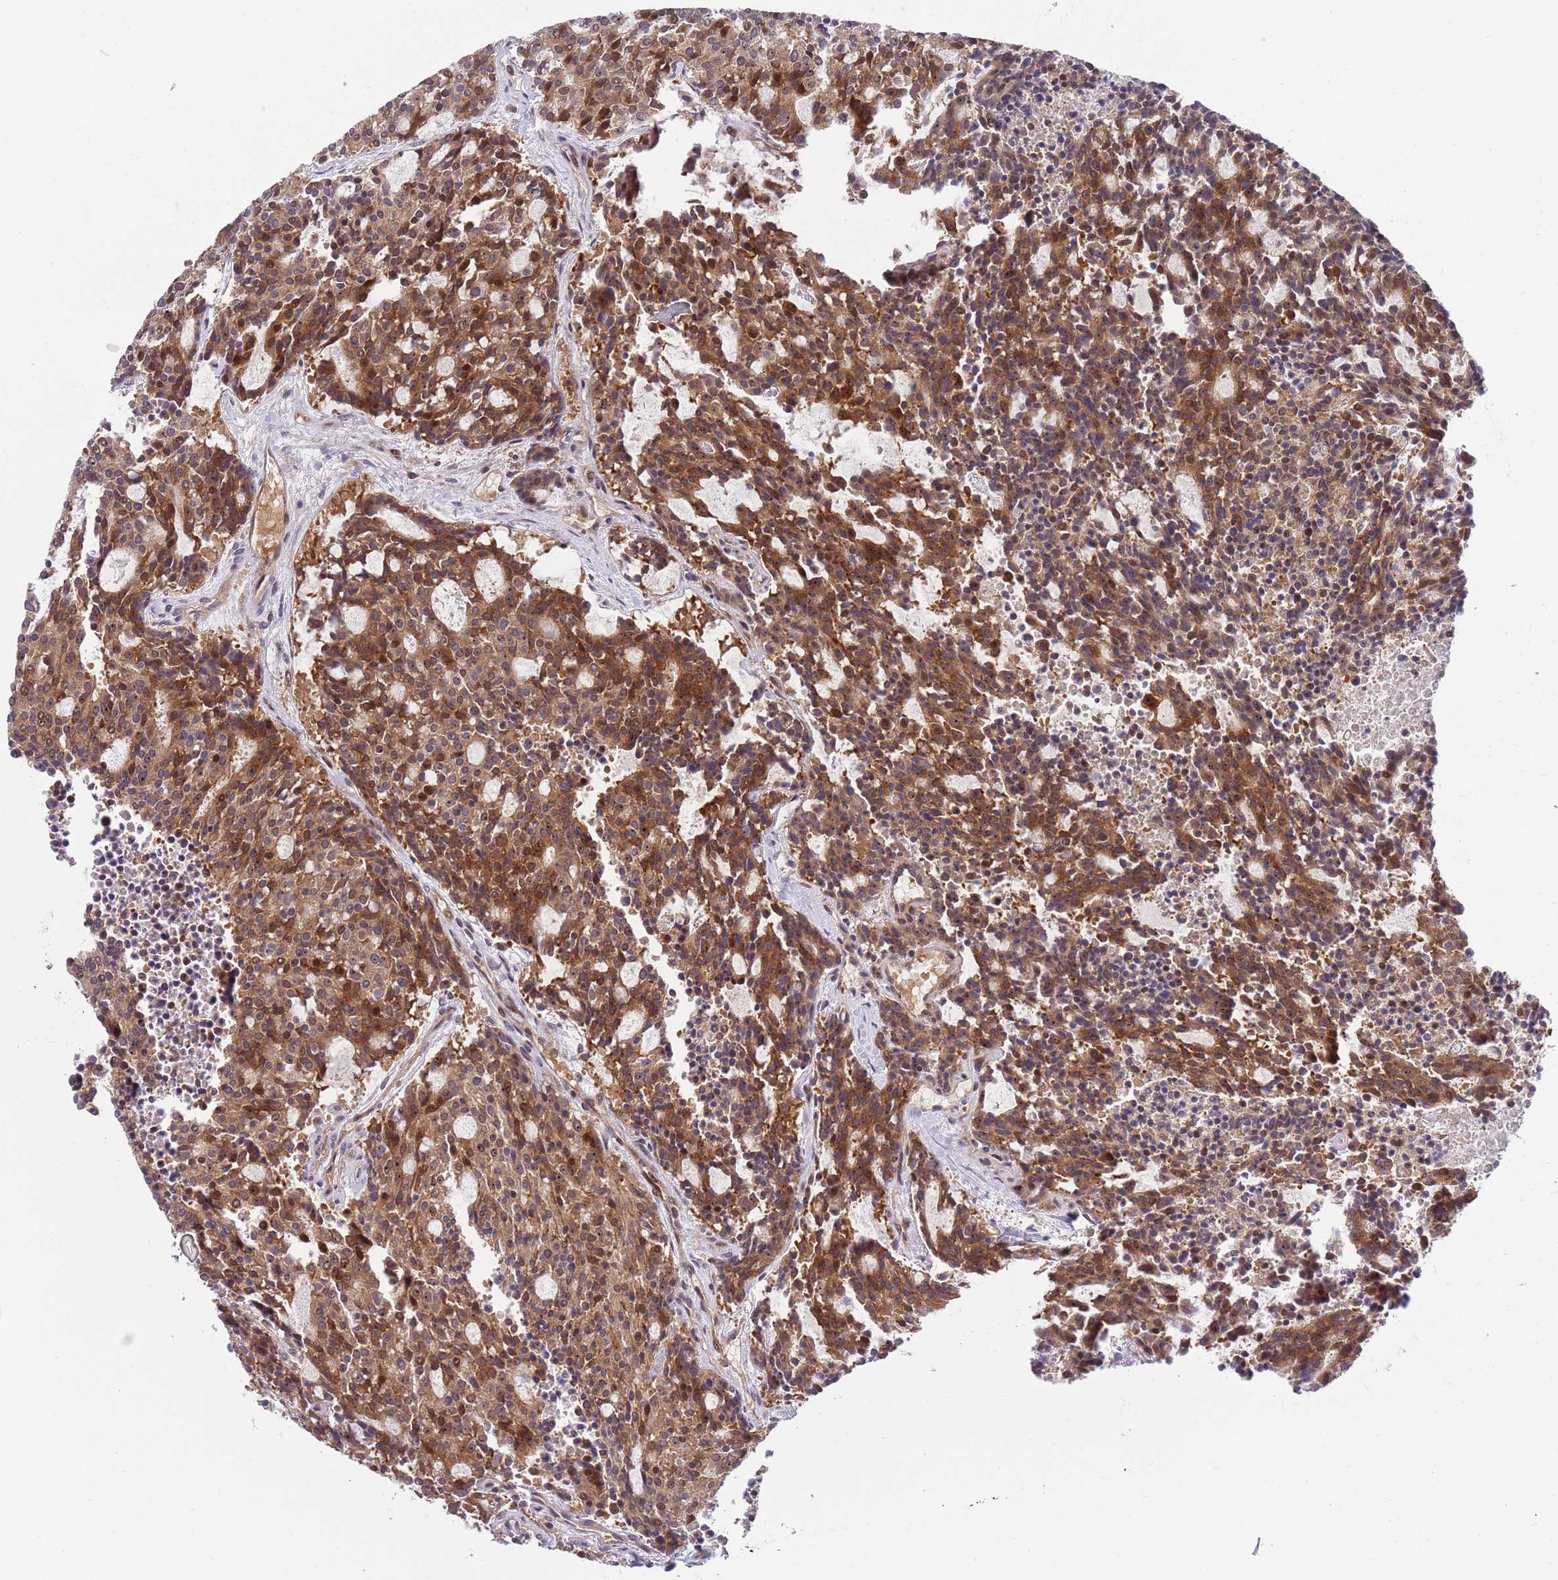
{"staining": {"intensity": "strong", "quantity": ">75%", "location": "cytoplasmic/membranous,nuclear"}, "tissue": "carcinoid", "cell_type": "Tumor cells", "image_type": "cancer", "snomed": [{"axis": "morphology", "description": "Carcinoid, malignant, NOS"}, {"axis": "topography", "description": "Pancreas"}], "caption": "Strong cytoplasmic/membranous and nuclear expression for a protein is appreciated in about >75% of tumor cells of malignant carcinoid using IHC.", "gene": "GGA1", "patient": {"sex": "female", "age": 54}}